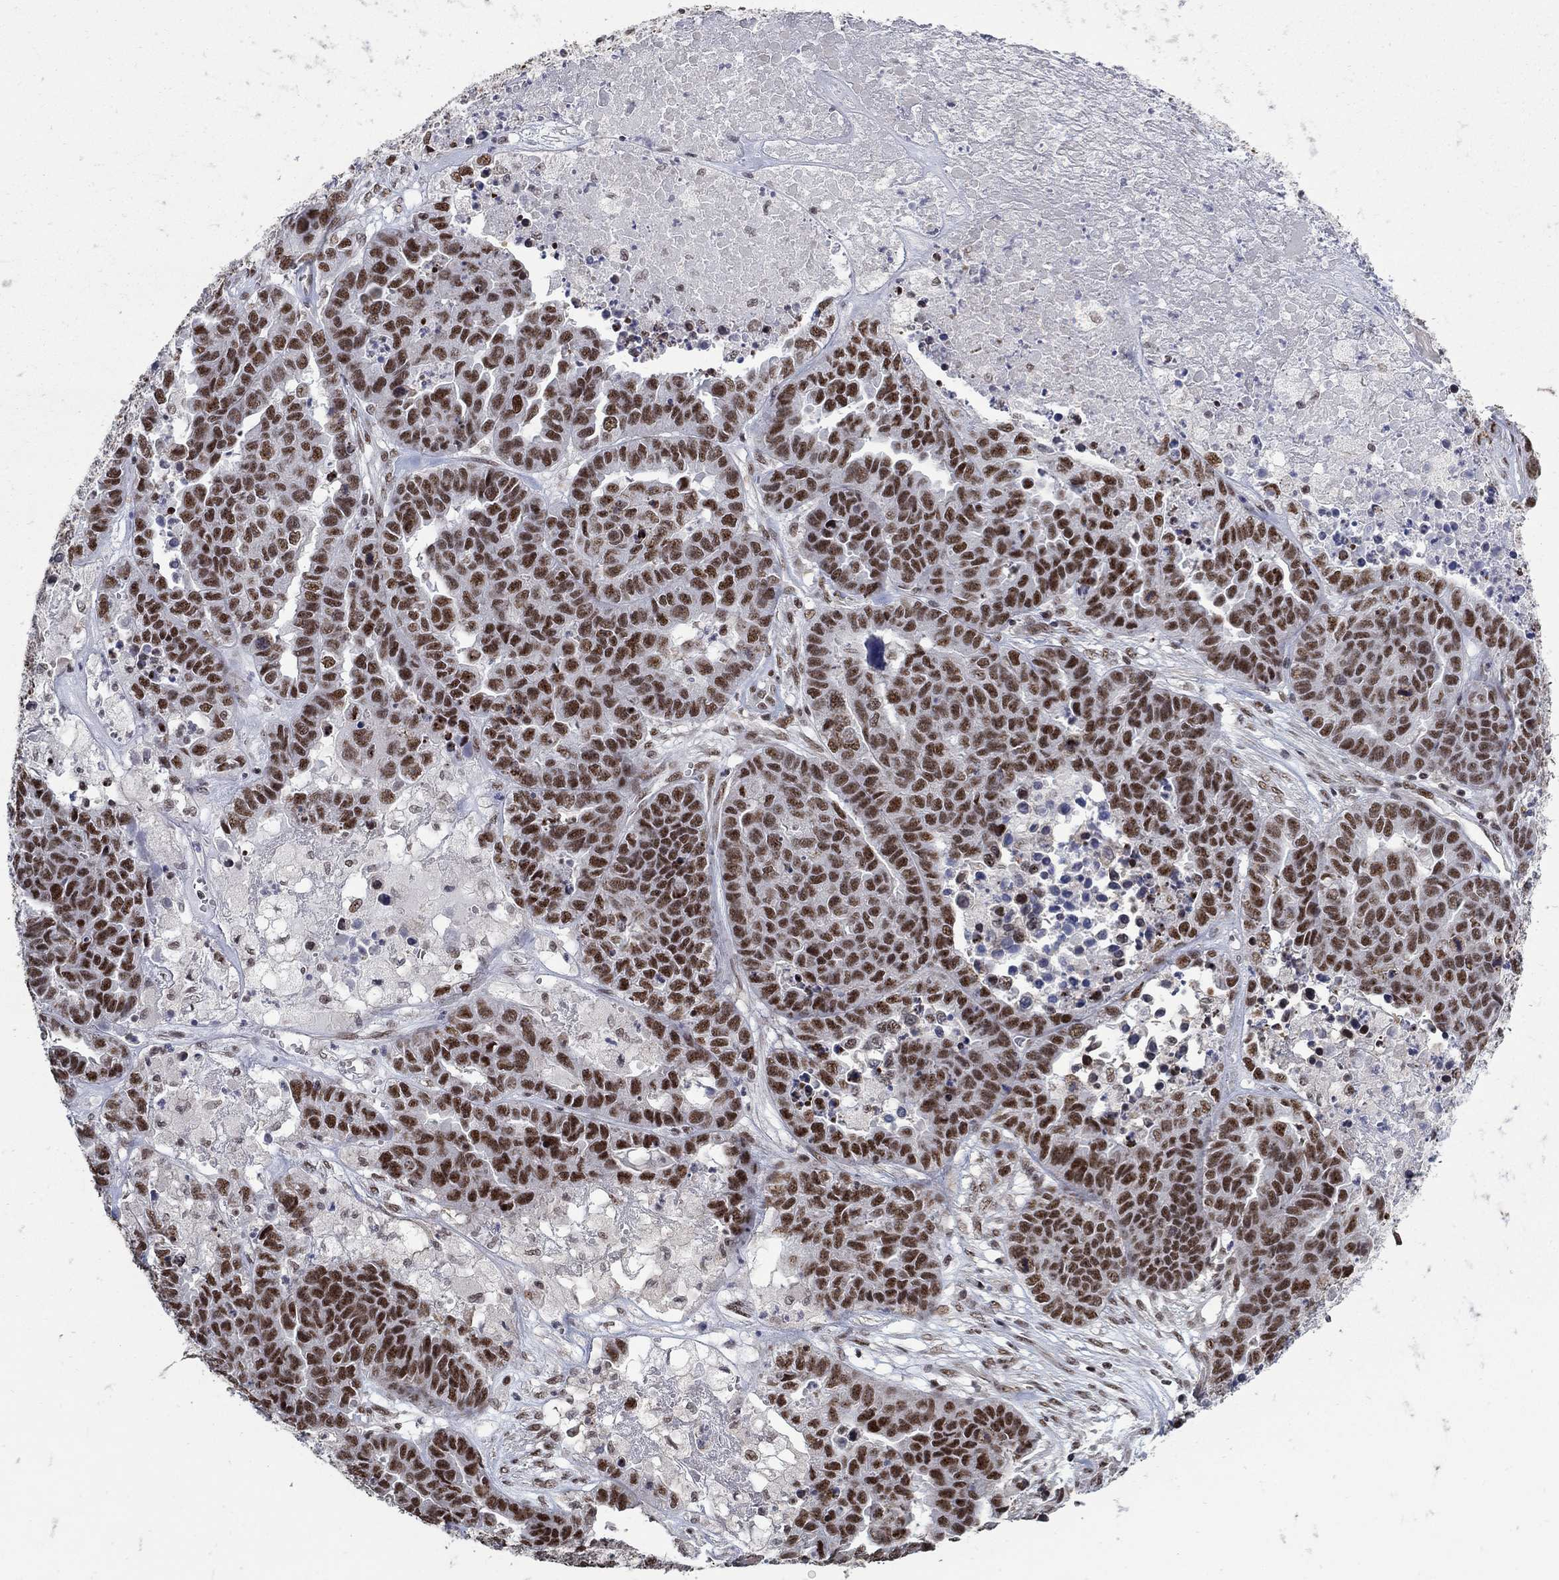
{"staining": {"intensity": "strong", "quantity": ">75%", "location": "nuclear"}, "tissue": "ovarian cancer", "cell_type": "Tumor cells", "image_type": "cancer", "snomed": [{"axis": "morphology", "description": "Cystadenocarcinoma, serous, NOS"}, {"axis": "topography", "description": "Ovary"}], "caption": "Brown immunohistochemical staining in ovarian cancer (serous cystadenocarcinoma) shows strong nuclear expression in about >75% of tumor cells.", "gene": "PNISR", "patient": {"sex": "female", "age": 87}}